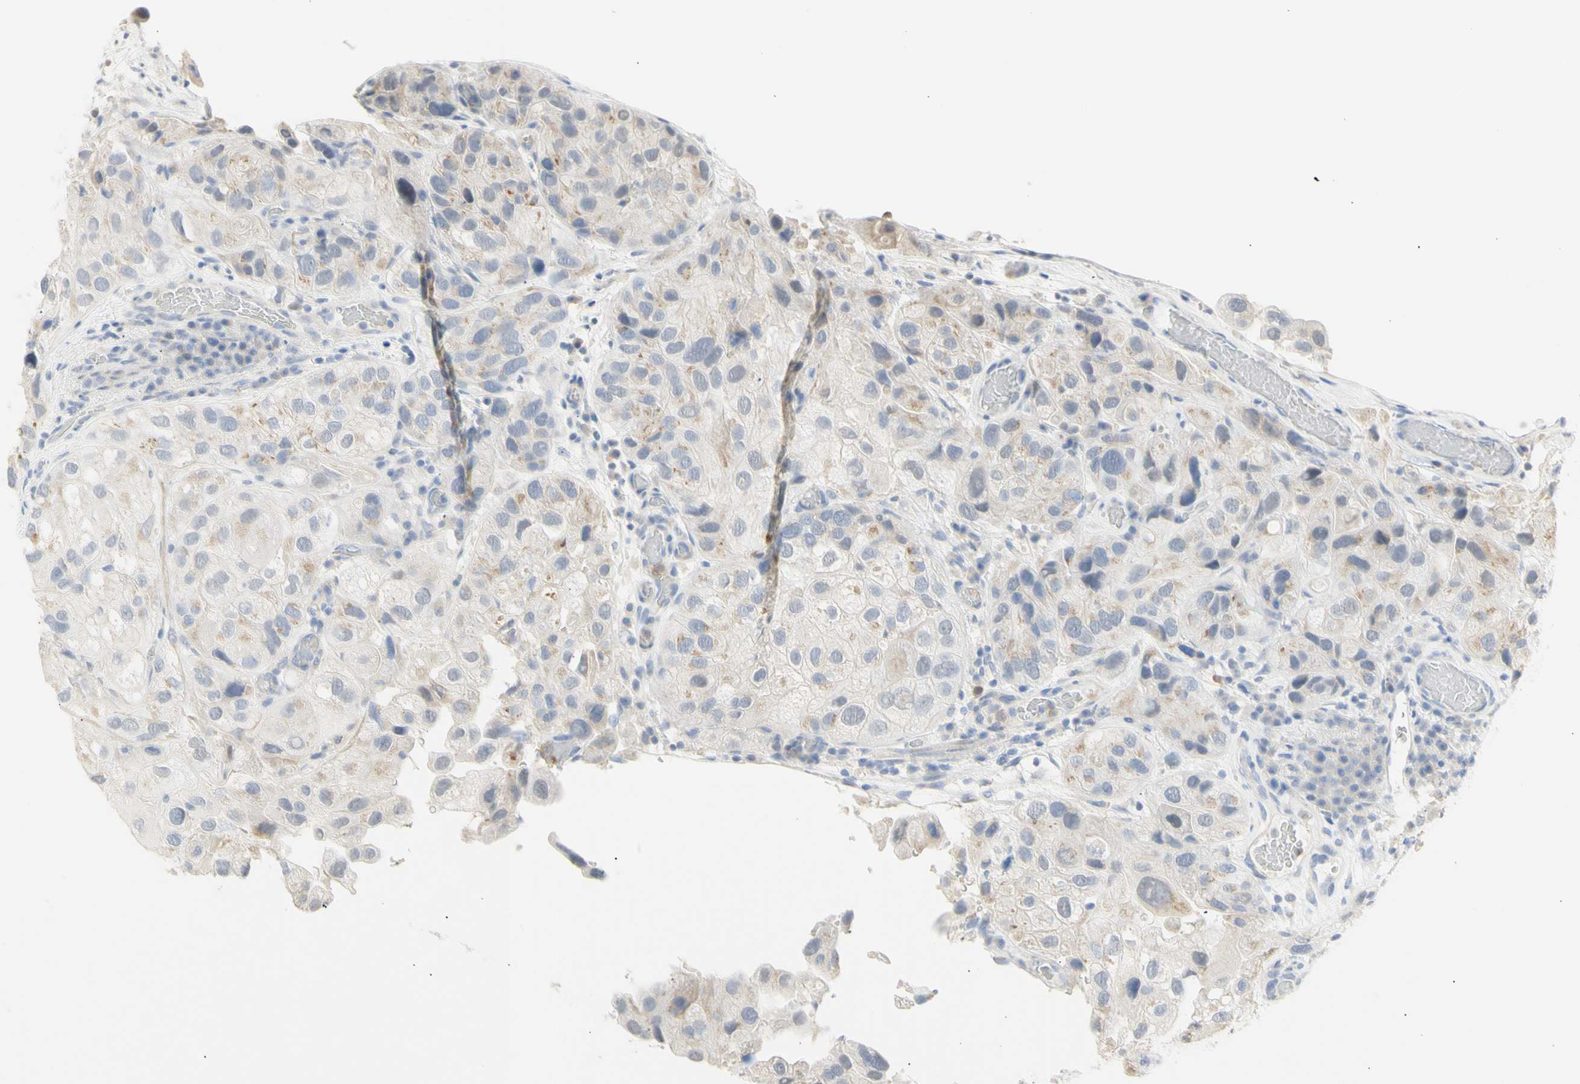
{"staining": {"intensity": "weak", "quantity": ">75%", "location": "cytoplasmic/membranous"}, "tissue": "urothelial cancer", "cell_type": "Tumor cells", "image_type": "cancer", "snomed": [{"axis": "morphology", "description": "Urothelial carcinoma, High grade"}, {"axis": "topography", "description": "Urinary bladder"}], "caption": "High-grade urothelial carcinoma tissue exhibits weak cytoplasmic/membranous staining in about >75% of tumor cells, visualized by immunohistochemistry. The protein is shown in brown color, while the nuclei are stained blue.", "gene": "B4GALNT3", "patient": {"sex": "female", "age": 64}}